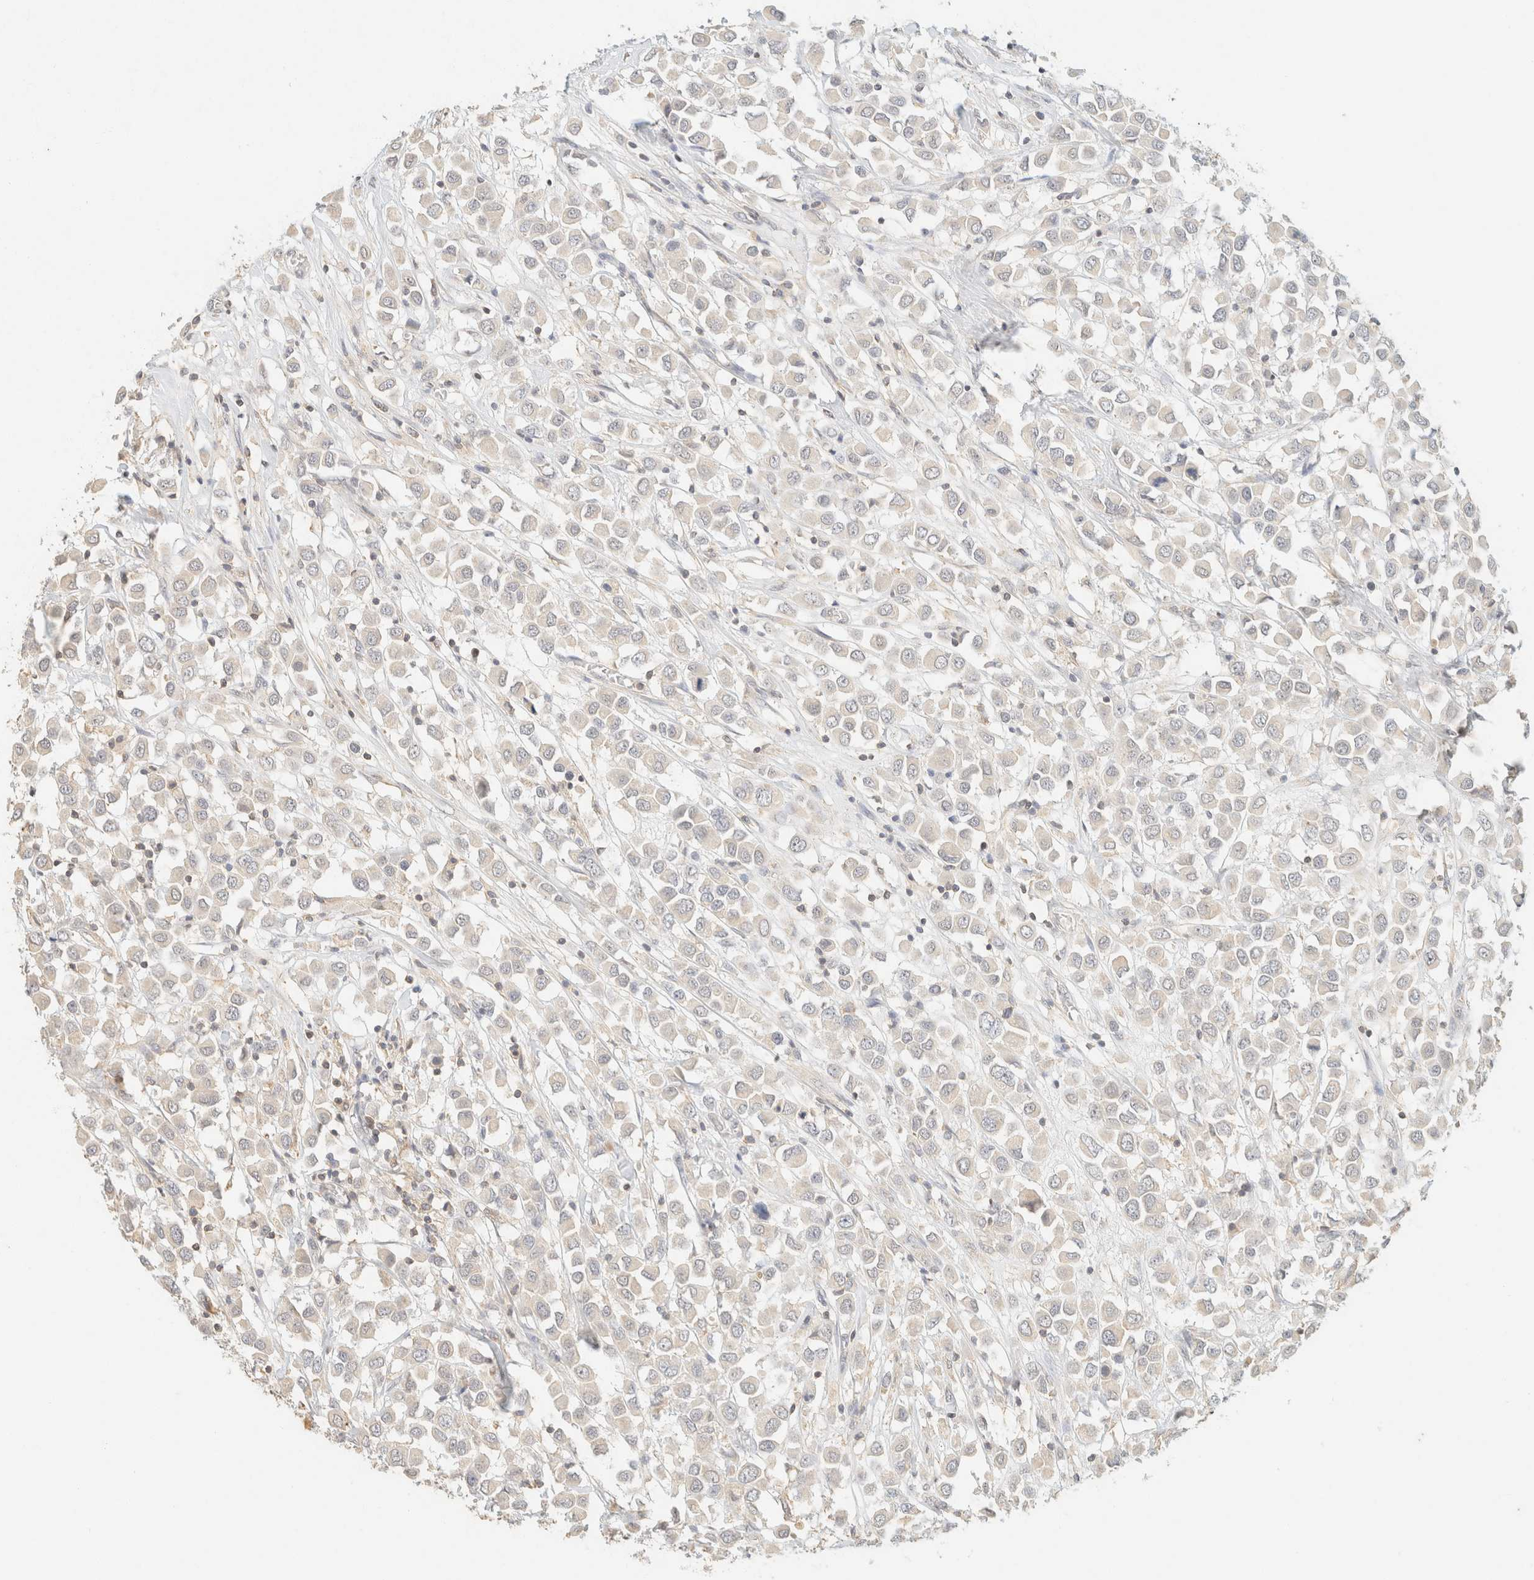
{"staining": {"intensity": "negative", "quantity": "none", "location": "none"}, "tissue": "breast cancer", "cell_type": "Tumor cells", "image_type": "cancer", "snomed": [{"axis": "morphology", "description": "Duct carcinoma"}, {"axis": "topography", "description": "Breast"}], "caption": "Immunohistochemical staining of human breast cancer (infiltrating ductal carcinoma) exhibits no significant positivity in tumor cells. (DAB (3,3'-diaminobenzidine) immunohistochemistry (IHC) with hematoxylin counter stain).", "gene": "TIMD4", "patient": {"sex": "female", "age": 61}}